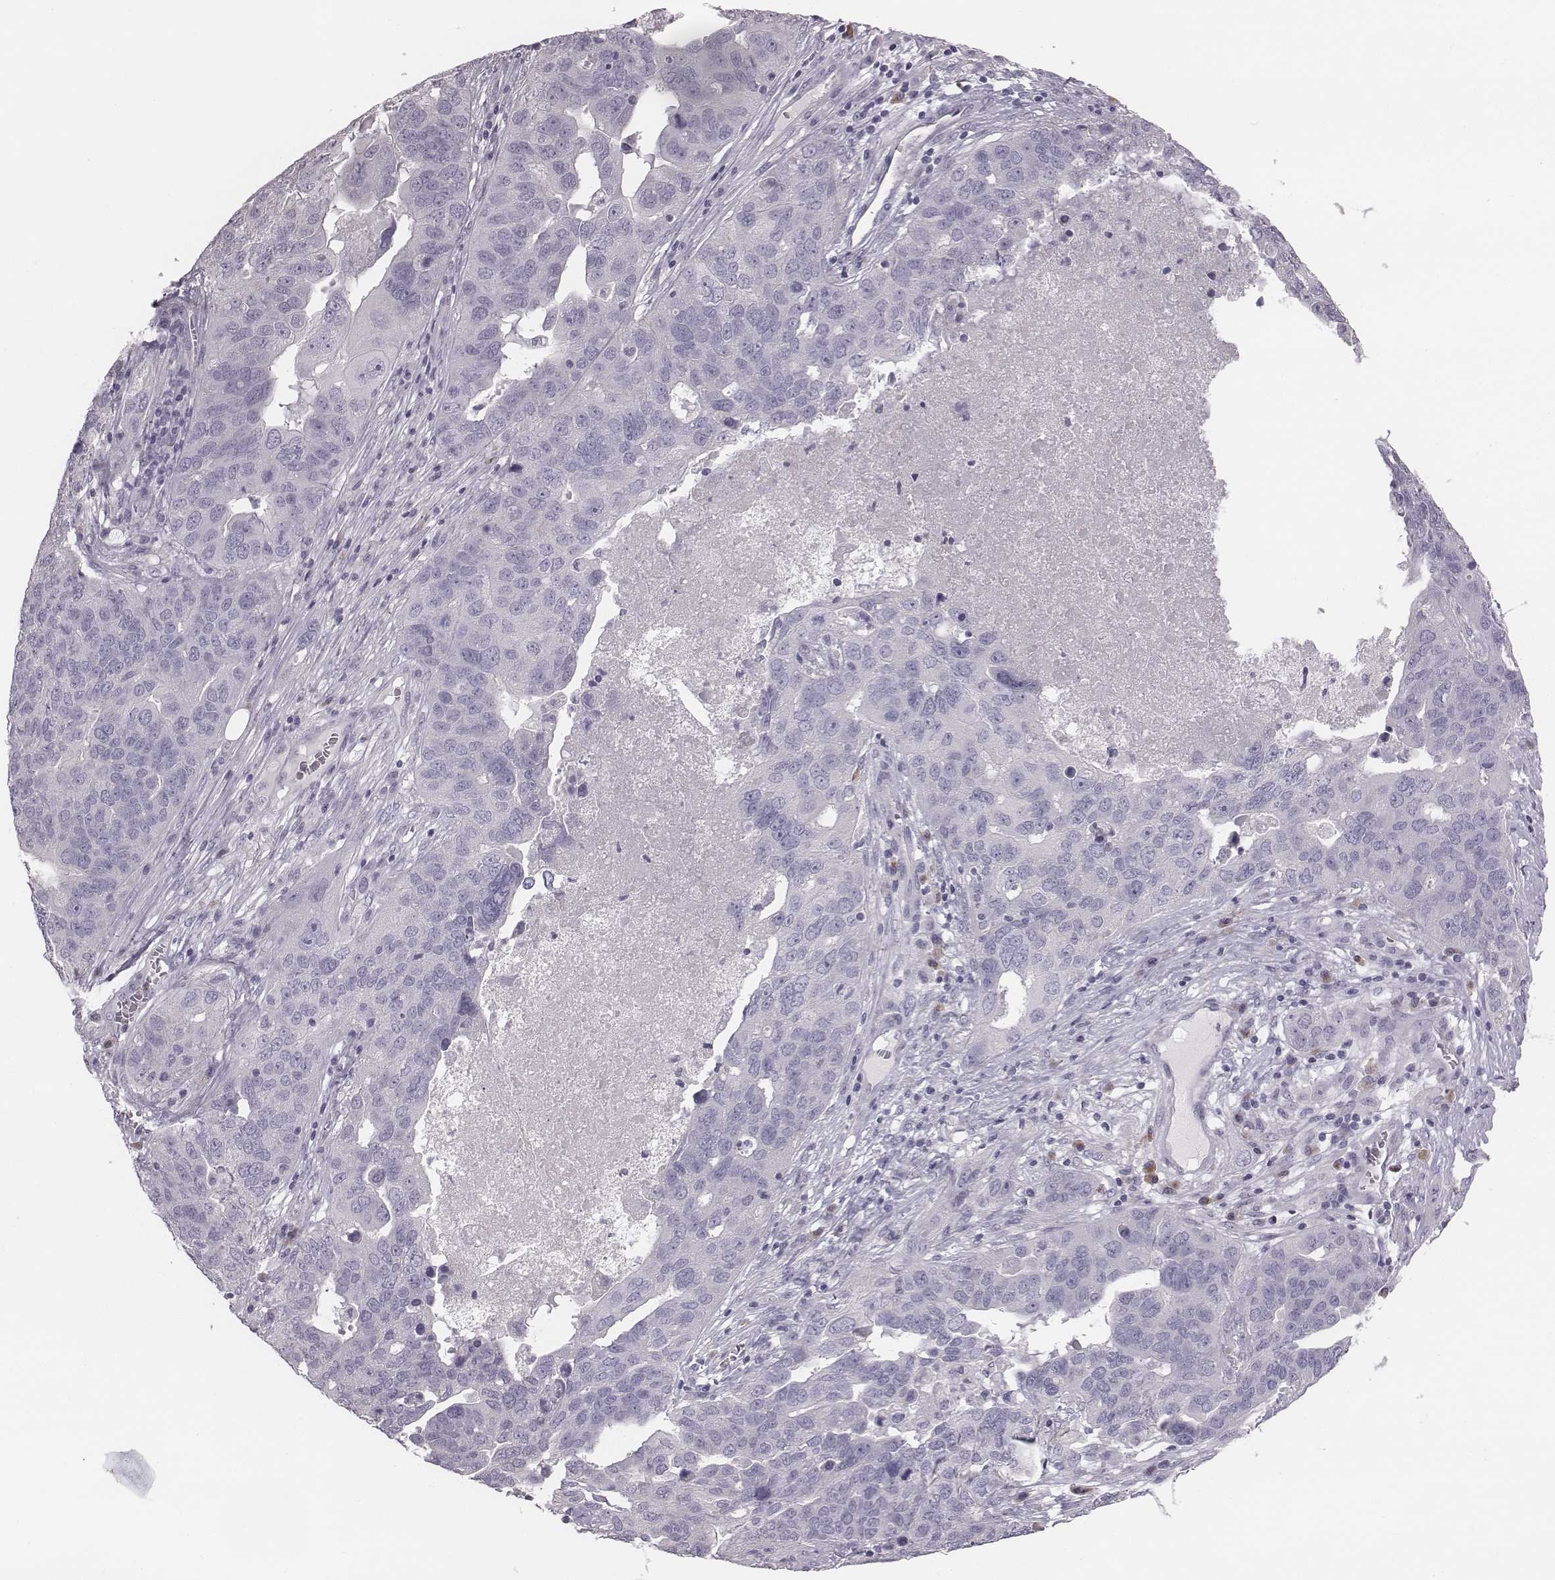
{"staining": {"intensity": "negative", "quantity": "none", "location": "none"}, "tissue": "ovarian cancer", "cell_type": "Tumor cells", "image_type": "cancer", "snomed": [{"axis": "morphology", "description": "Carcinoma, endometroid"}, {"axis": "topography", "description": "Soft tissue"}, {"axis": "topography", "description": "Ovary"}], "caption": "This is an IHC image of human ovarian endometroid carcinoma. There is no positivity in tumor cells.", "gene": "C6orf58", "patient": {"sex": "female", "age": 52}}